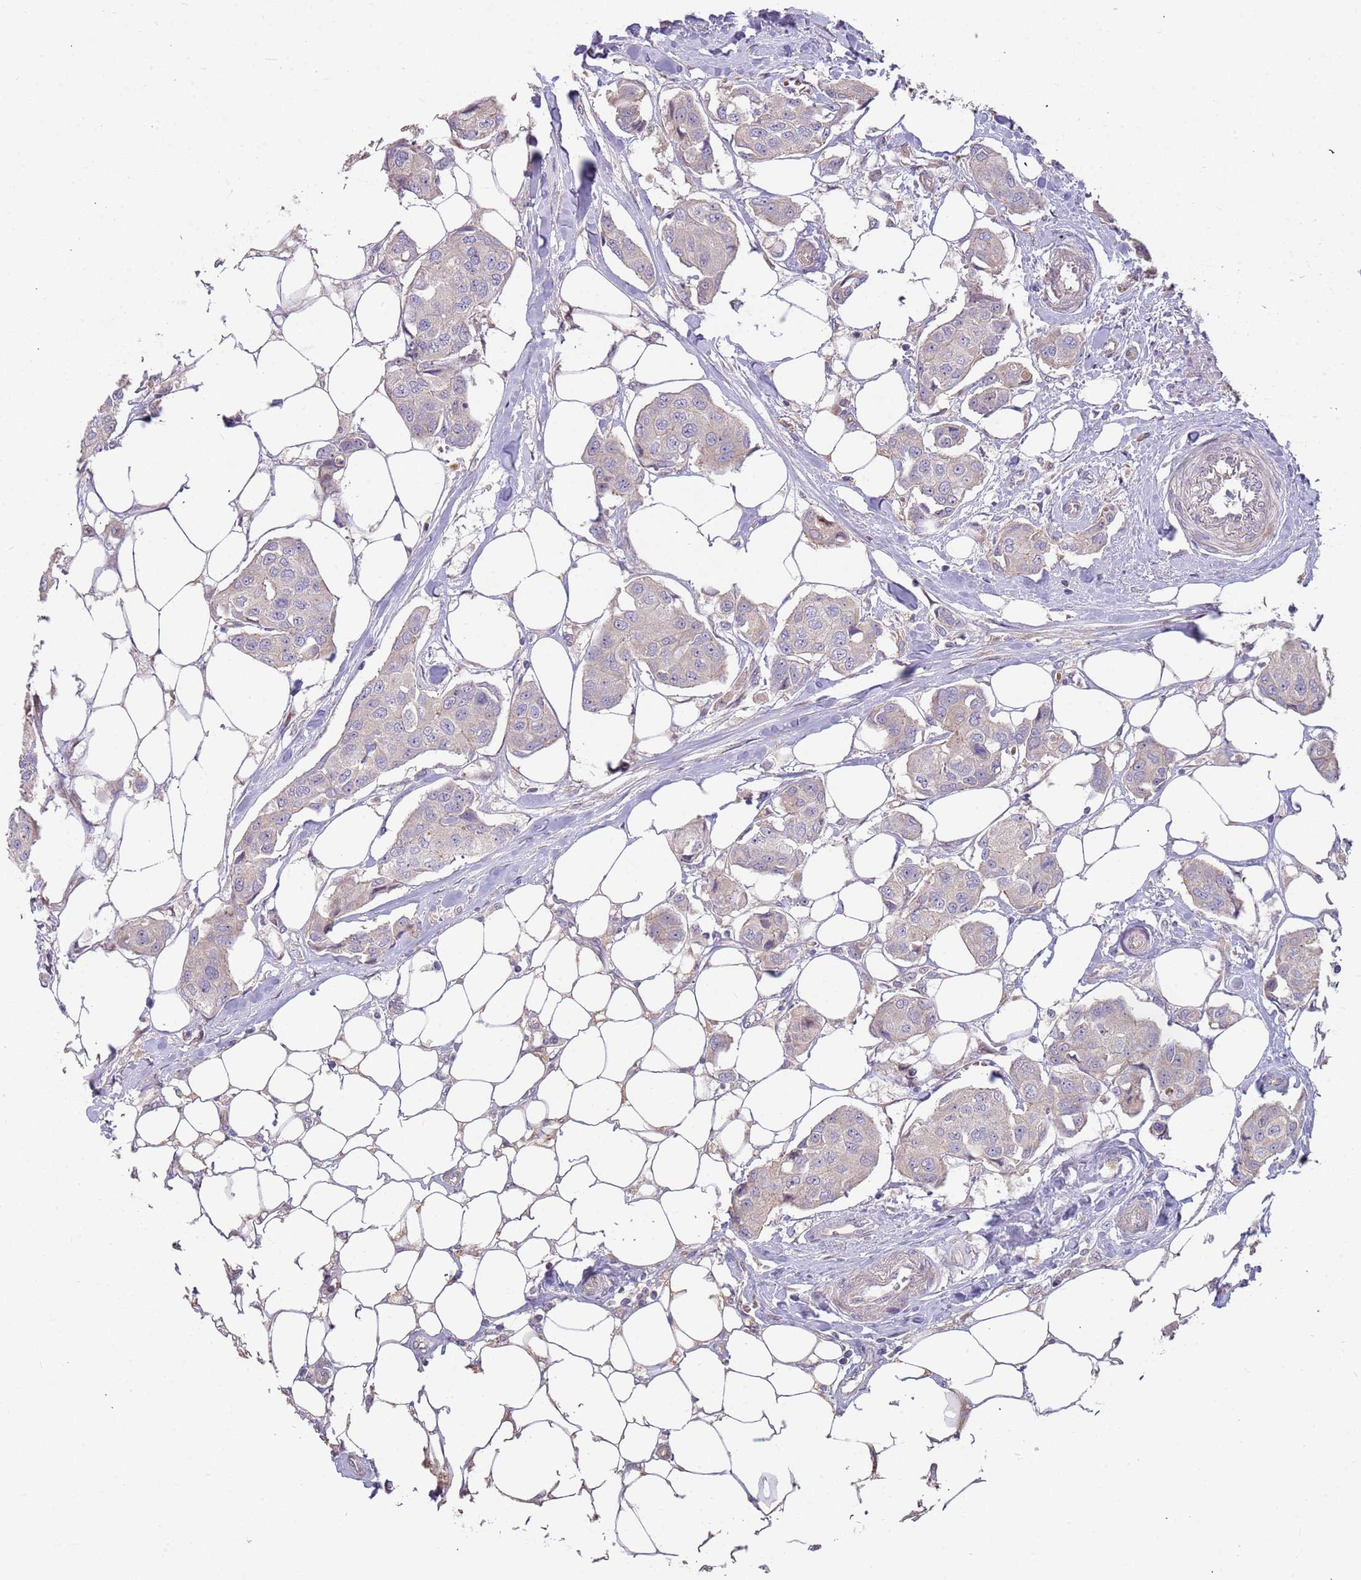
{"staining": {"intensity": "negative", "quantity": "none", "location": "none"}, "tissue": "breast cancer", "cell_type": "Tumor cells", "image_type": "cancer", "snomed": [{"axis": "morphology", "description": "Duct carcinoma"}, {"axis": "topography", "description": "Breast"}, {"axis": "topography", "description": "Lymph node"}], "caption": "There is no significant staining in tumor cells of intraductal carcinoma (breast).", "gene": "TRAPPC6B", "patient": {"sex": "female", "age": 80}}